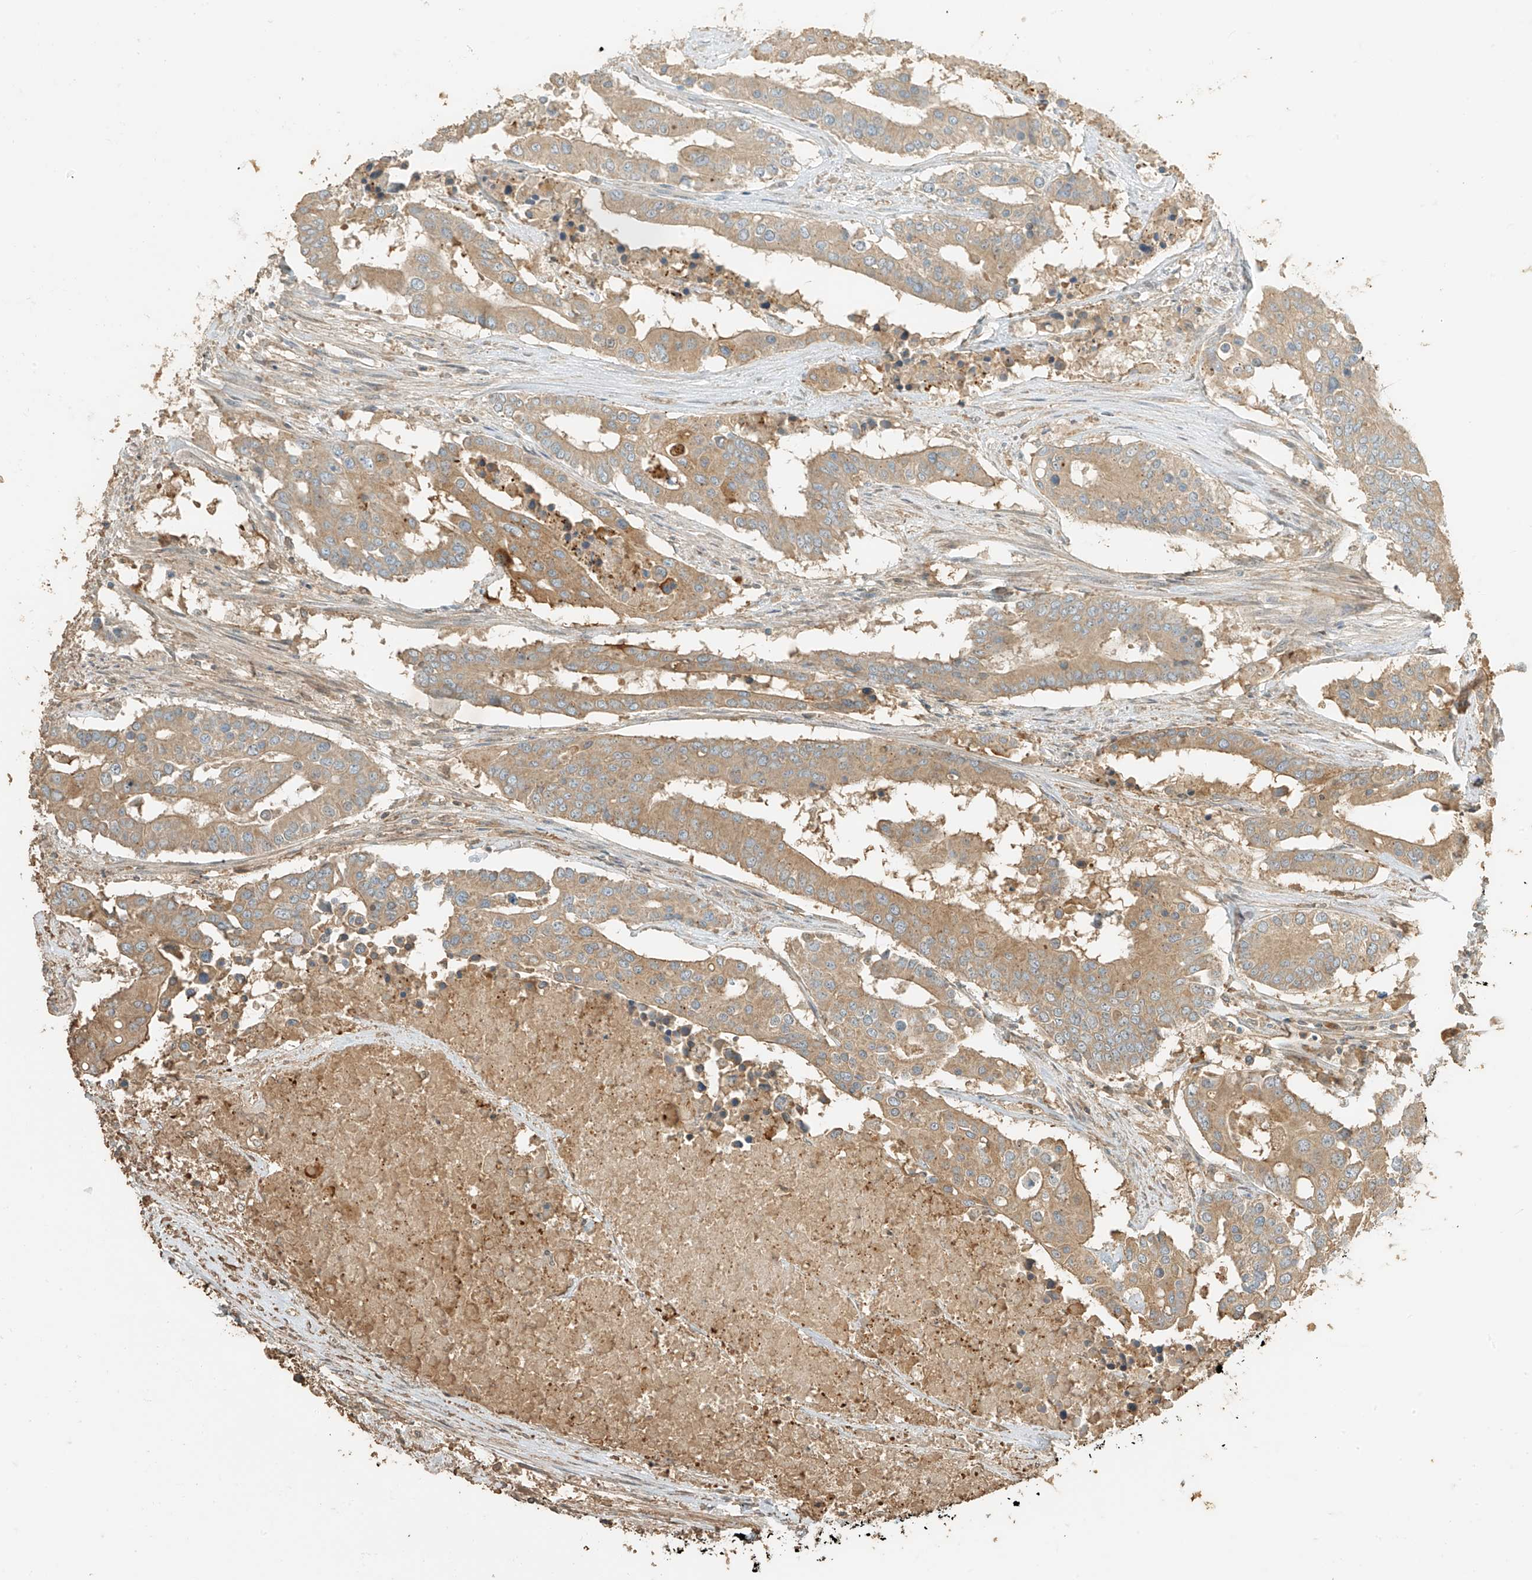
{"staining": {"intensity": "moderate", "quantity": ">75%", "location": "cytoplasmic/membranous"}, "tissue": "colorectal cancer", "cell_type": "Tumor cells", "image_type": "cancer", "snomed": [{"axis": "morphology", "description": "Adenocarcinoma, NOS"}, {"axis": "topography", "description": "Colon"}], "caption": "This image displays IHC staining of human colorectal cancer (adenocarcinoma), with medium moderate cytoplasmic/membranous expression in approximately >75% of tumor cells.", "gene": "RFTN2", "patient": {"sex": "male", "age": 77}}